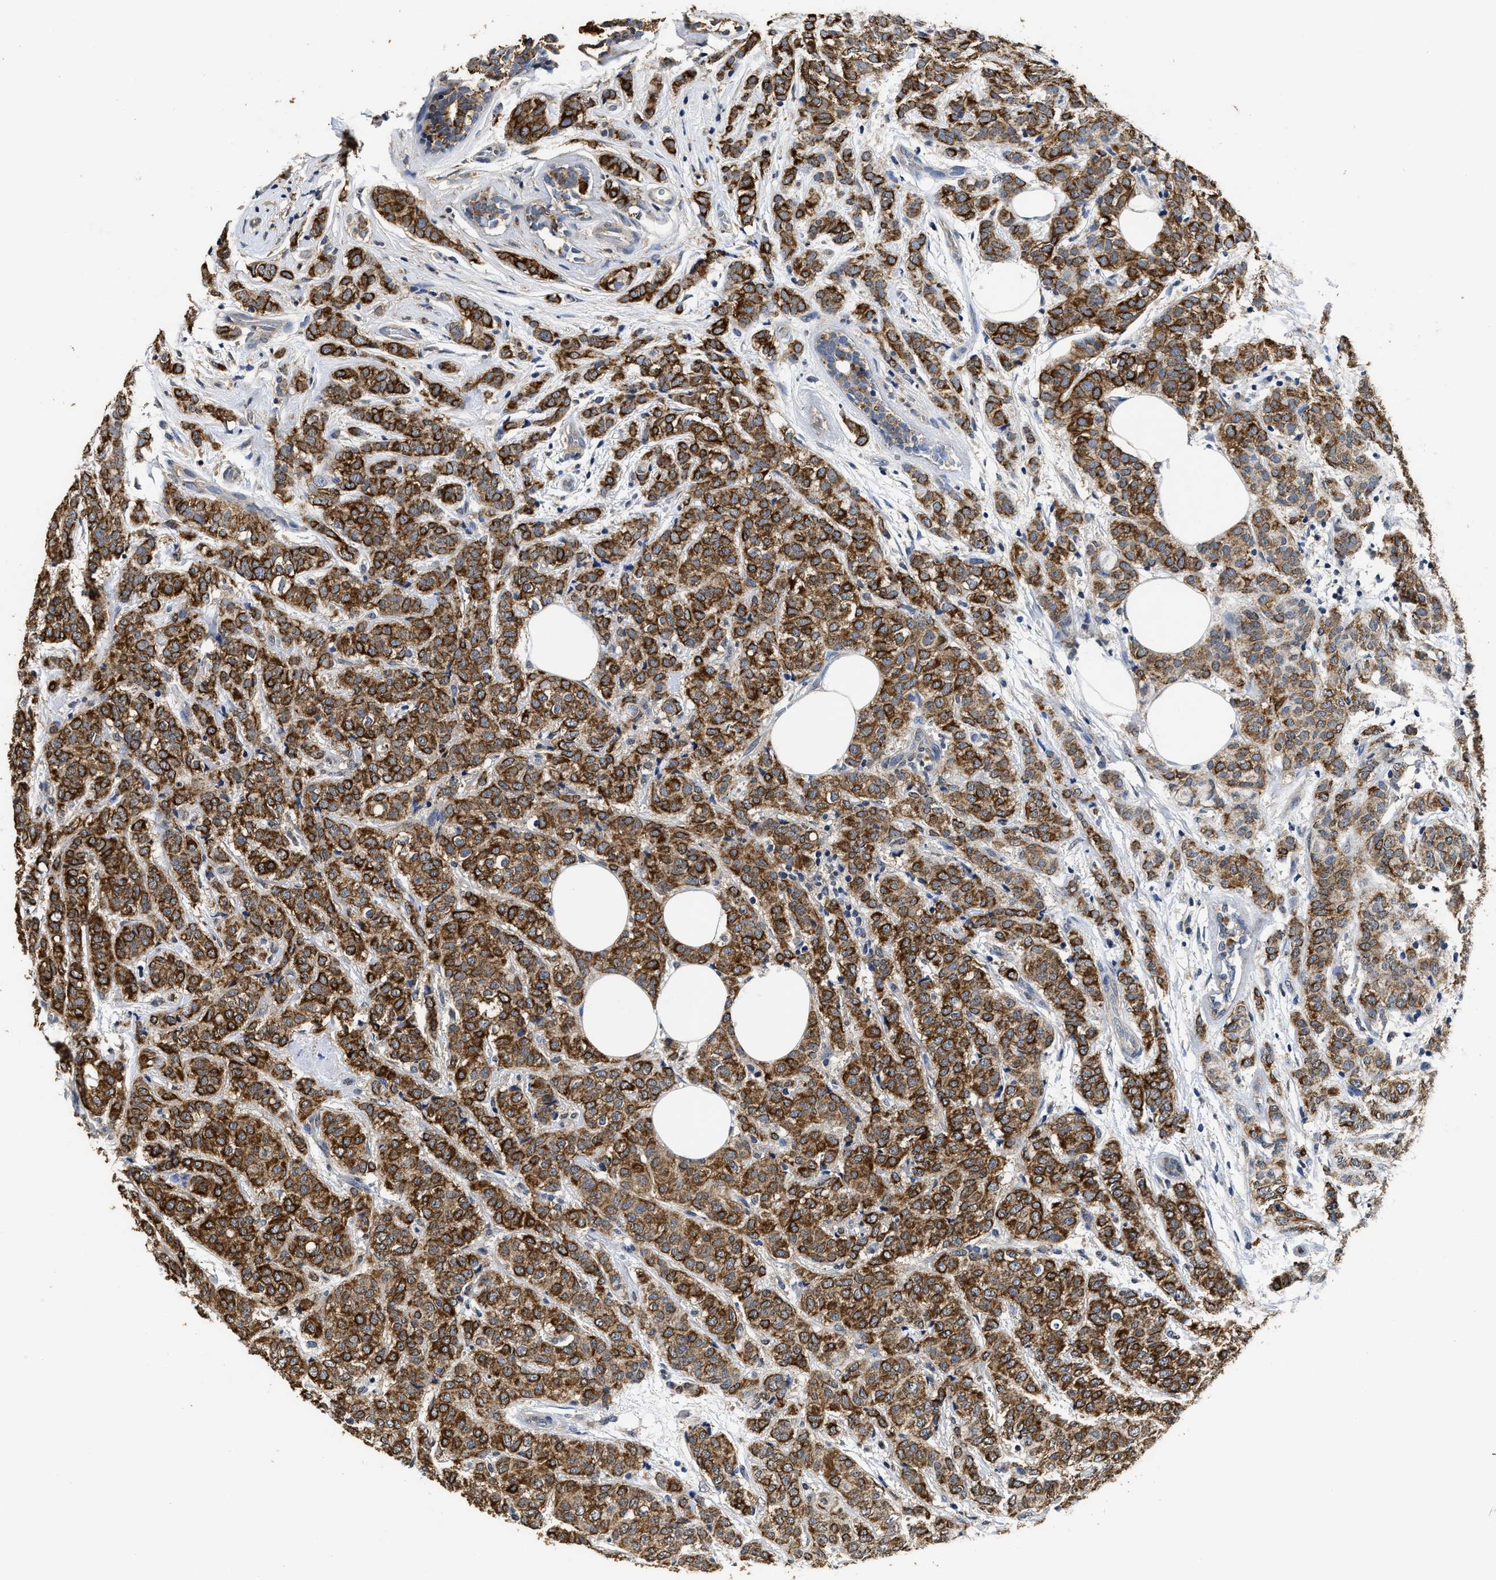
{"staining": {"intensity": "strong", "quantity": ">75%", "location": "cytoplasmic/membranous"}, "tissue": "breast cancer", "cell_type": "Tumor cells", "image_type": "cancer", "snomed": [{"axis": "morphology", "description": "Lobular carcinoma"}, {"axis": "topography", "description": "Breast"}], "caption": "This is a micrograph of immunohistochemistry (IHC) staining of breast cancer (lobular carcinoma), which shows strong staining in the cytoplasmic/membranous of tumor cells.", "gene": "CTNNA1", "patient": {"sex": "female", "age": 60}}